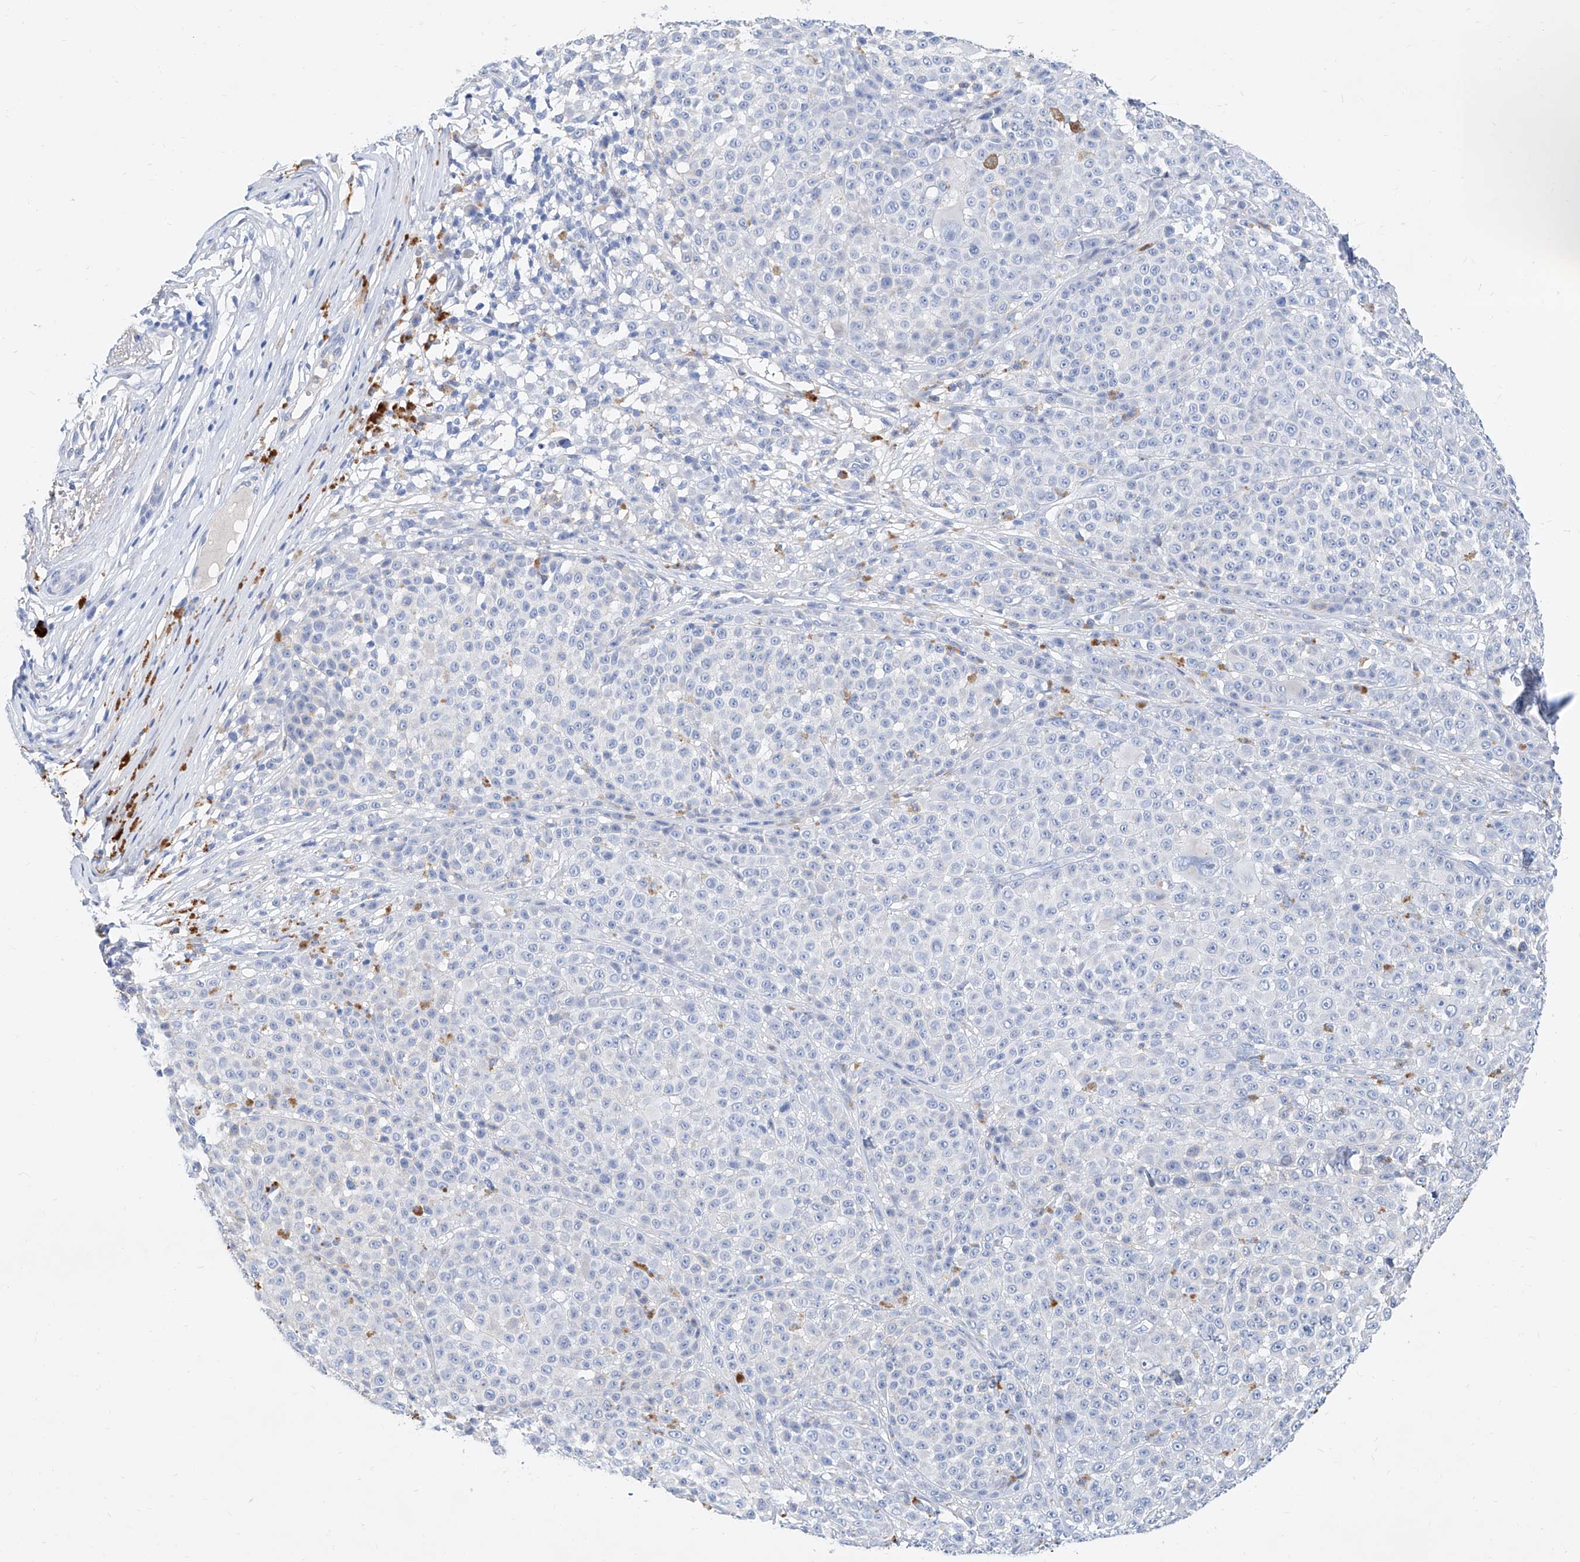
{"staining": {"intensity": "negative", "quantity": "none", "location": "none"}, "tissue": "melanoma", "cell_type": "Tumor cells", "image_type": "cancer", "snomed": [{"axis": "morphology", "description": "Malignant melanoma, NOS"}, {"axis": "topography", "description": "Skin"}], "caption": "Human malignant melanoma stained for a protein using immunohistochemistry exhibits no positivity in tumor cells.", "gene": "SLC25A29", "patient": {"sex": "female", "age": 94}}